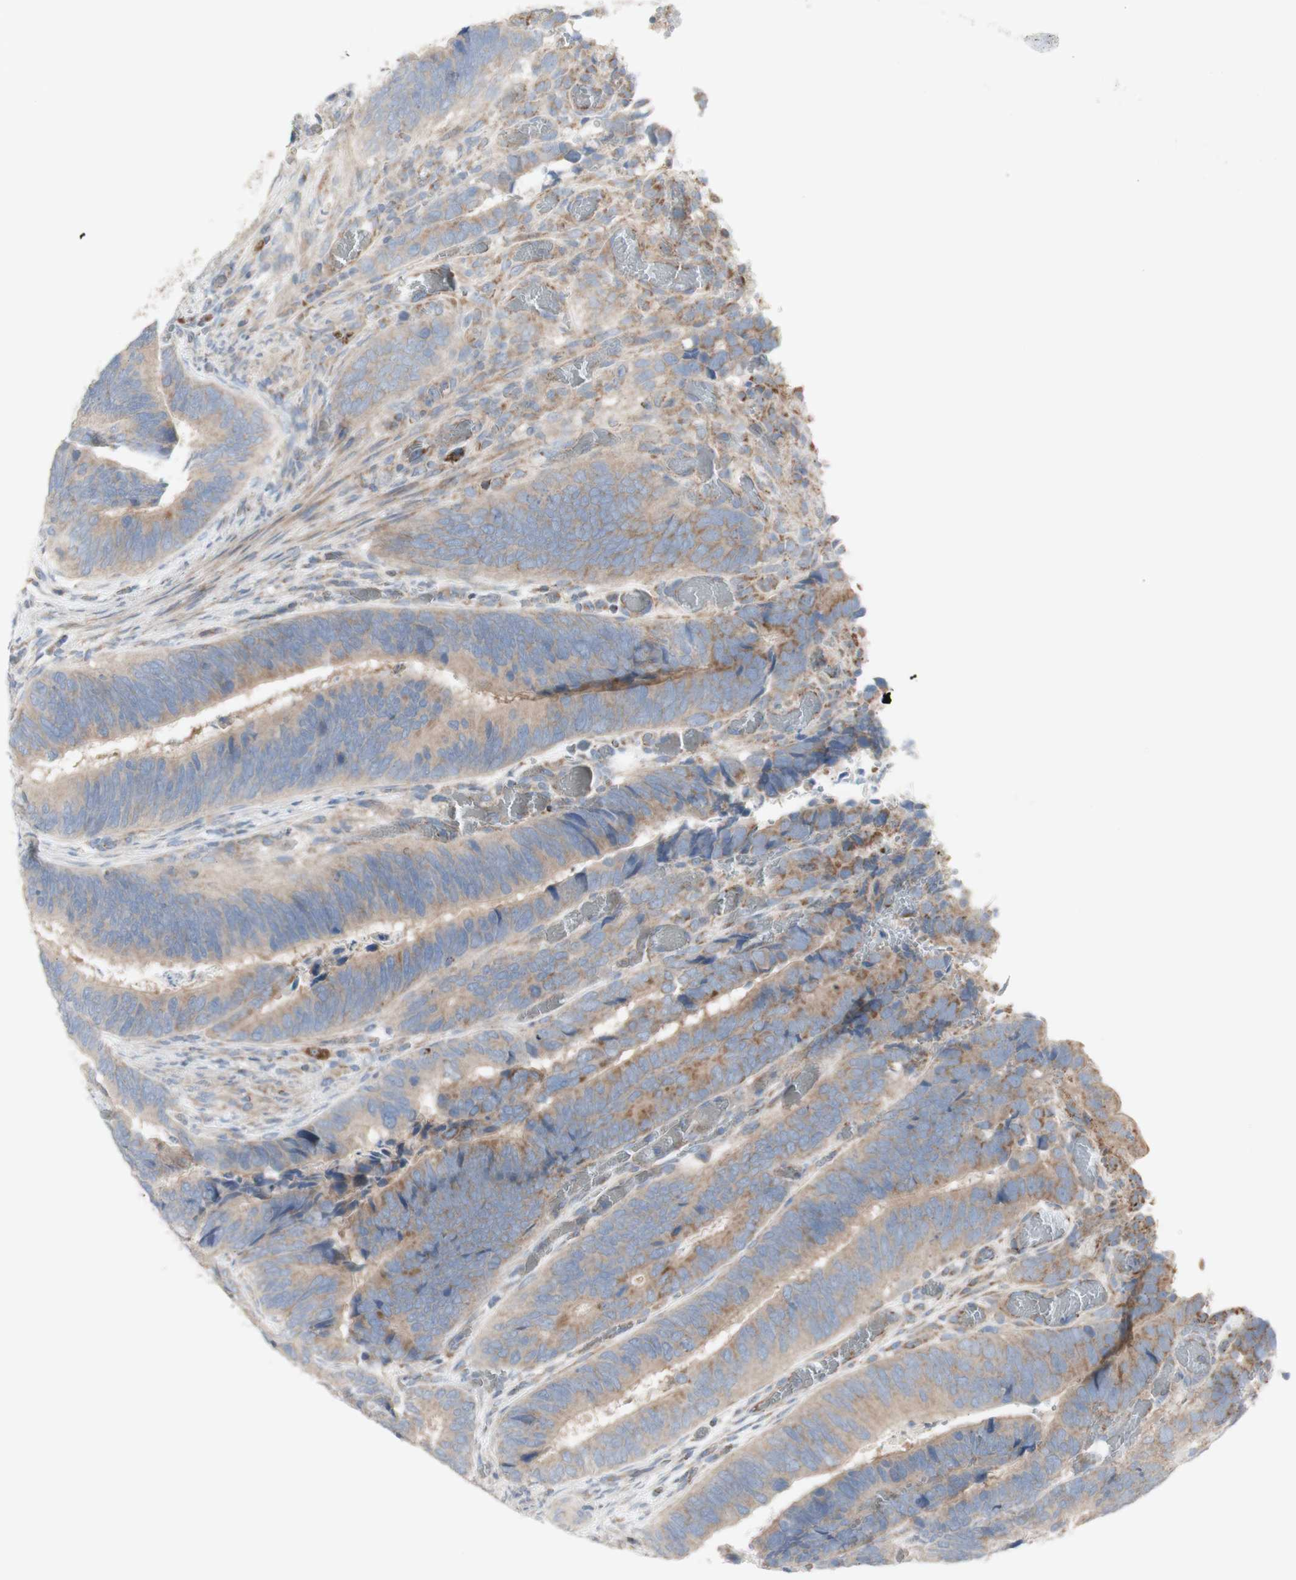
{"staining": {"intensity": "weak", "quantity": "25%-75%", "location": "cytoplasmic/membranous"}, "tissue": "colorectal cancer", "cell_type": "Tumor cells", "image_type": "cancer", "snomed": [{"axis": "morphology", "description": "Adenocarcinoma, NOS"}, {"axis": "topography", "description": "Colon"}], "caption": "A brown stain shows weak cytoplasmic/membranous staining of a protein in adenocarcinoma (colorectal) tumor cells. The staining was performed using DAB to visualize the protein expression in brown, while the nuclei were stained in blue with hematoxylin (Magnification: 20x).", "gene": "C3orf52", "patient": {"sex": "male", "age": 72}}